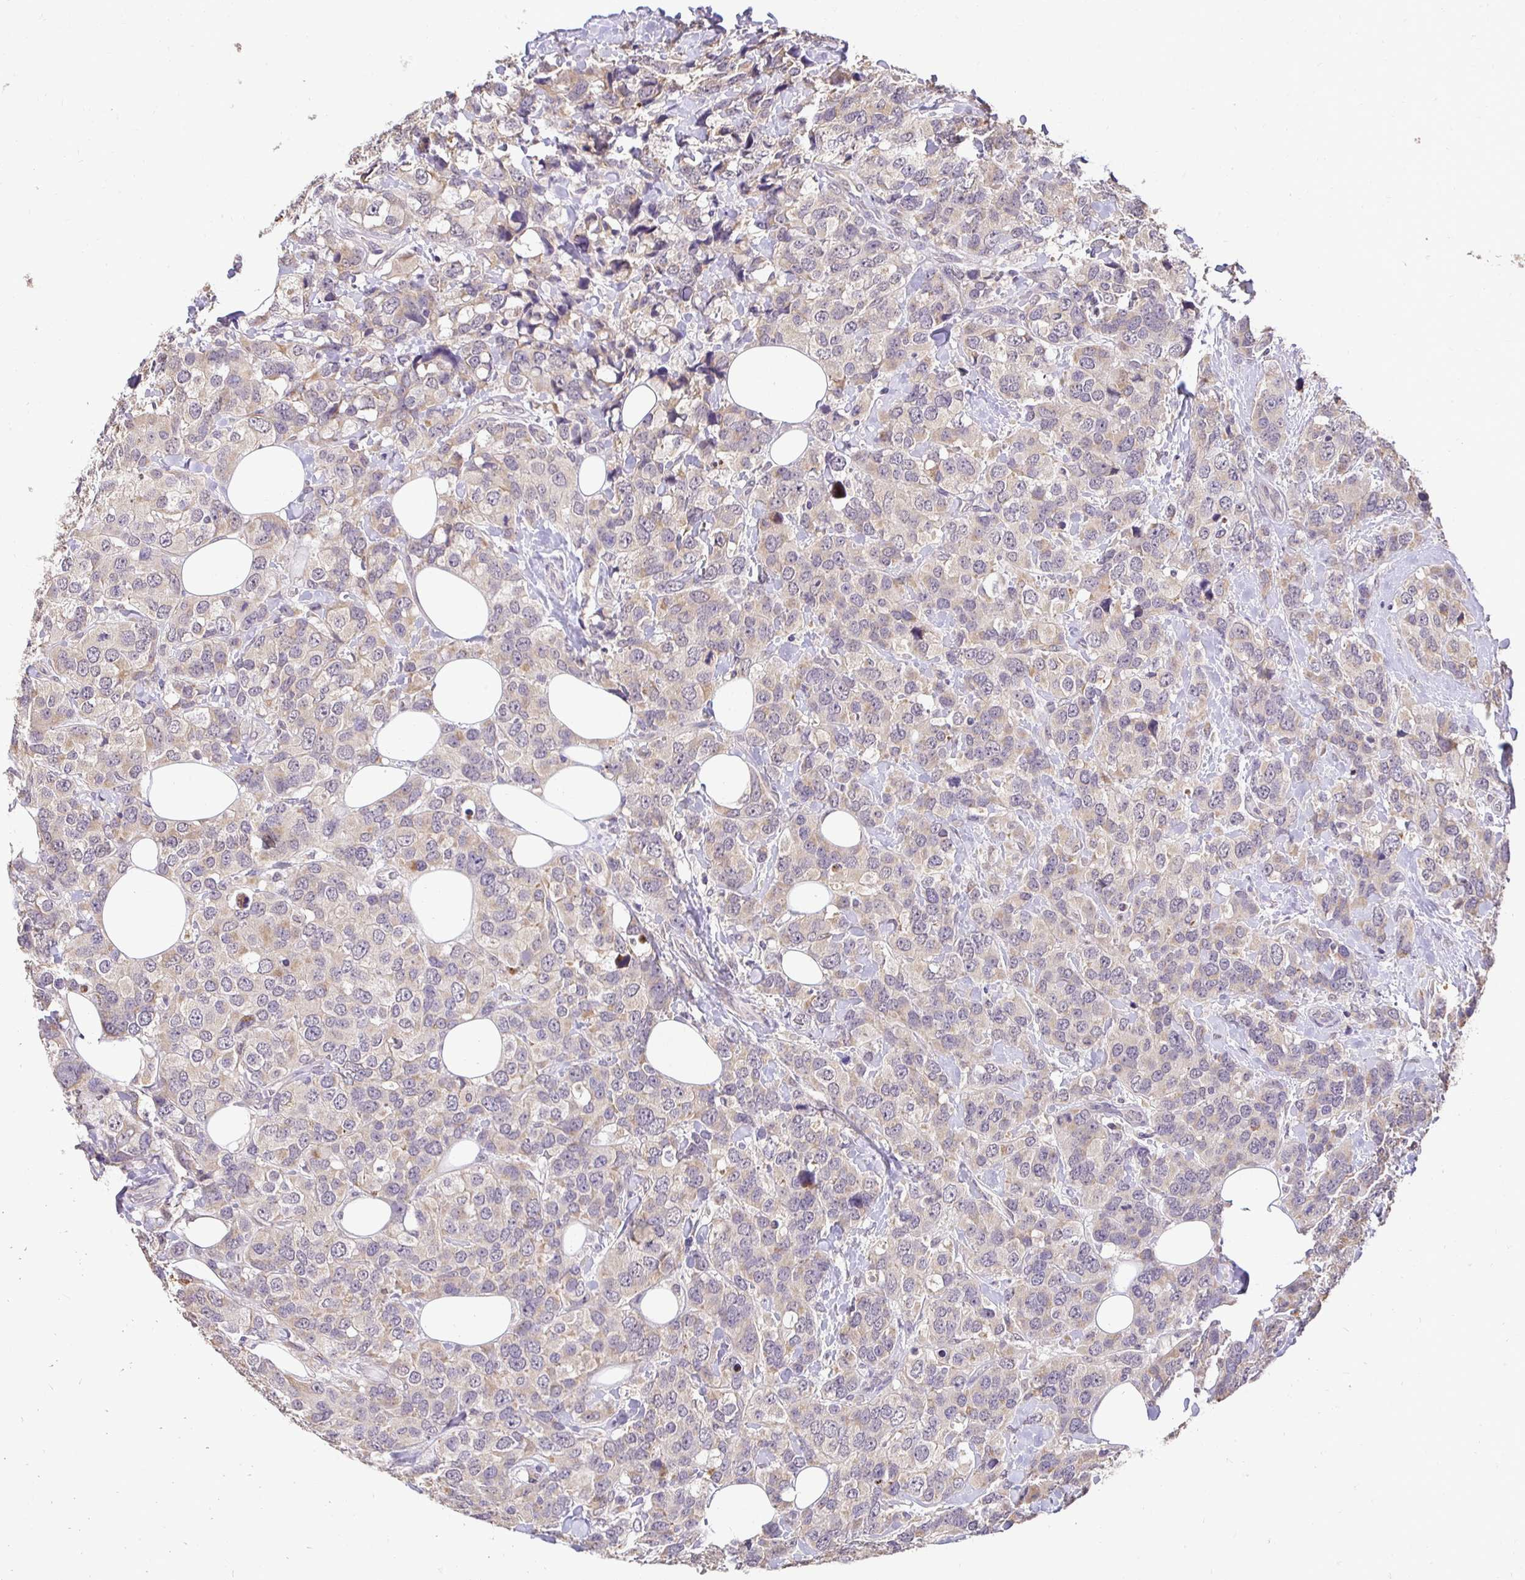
{"staining": {"intensity": "weak", "quantity": "<25%", "location": "cytoplasmic/membranous"}, "tissue": "breast cancer", "cell_type": "Tumor cells", "image_type": "cancer", "snomed": [{"axis": "morphology", "description": "Lobular carcinoma"}, {"axis": "topography", "description": "Breast"}], "caption": "Micrograph shows no protein expression in tumor cells of lobular carcinoma (breast) tissue.", "gene": "RHEBL1", "patient": {"sex": "female", "age": 59}}